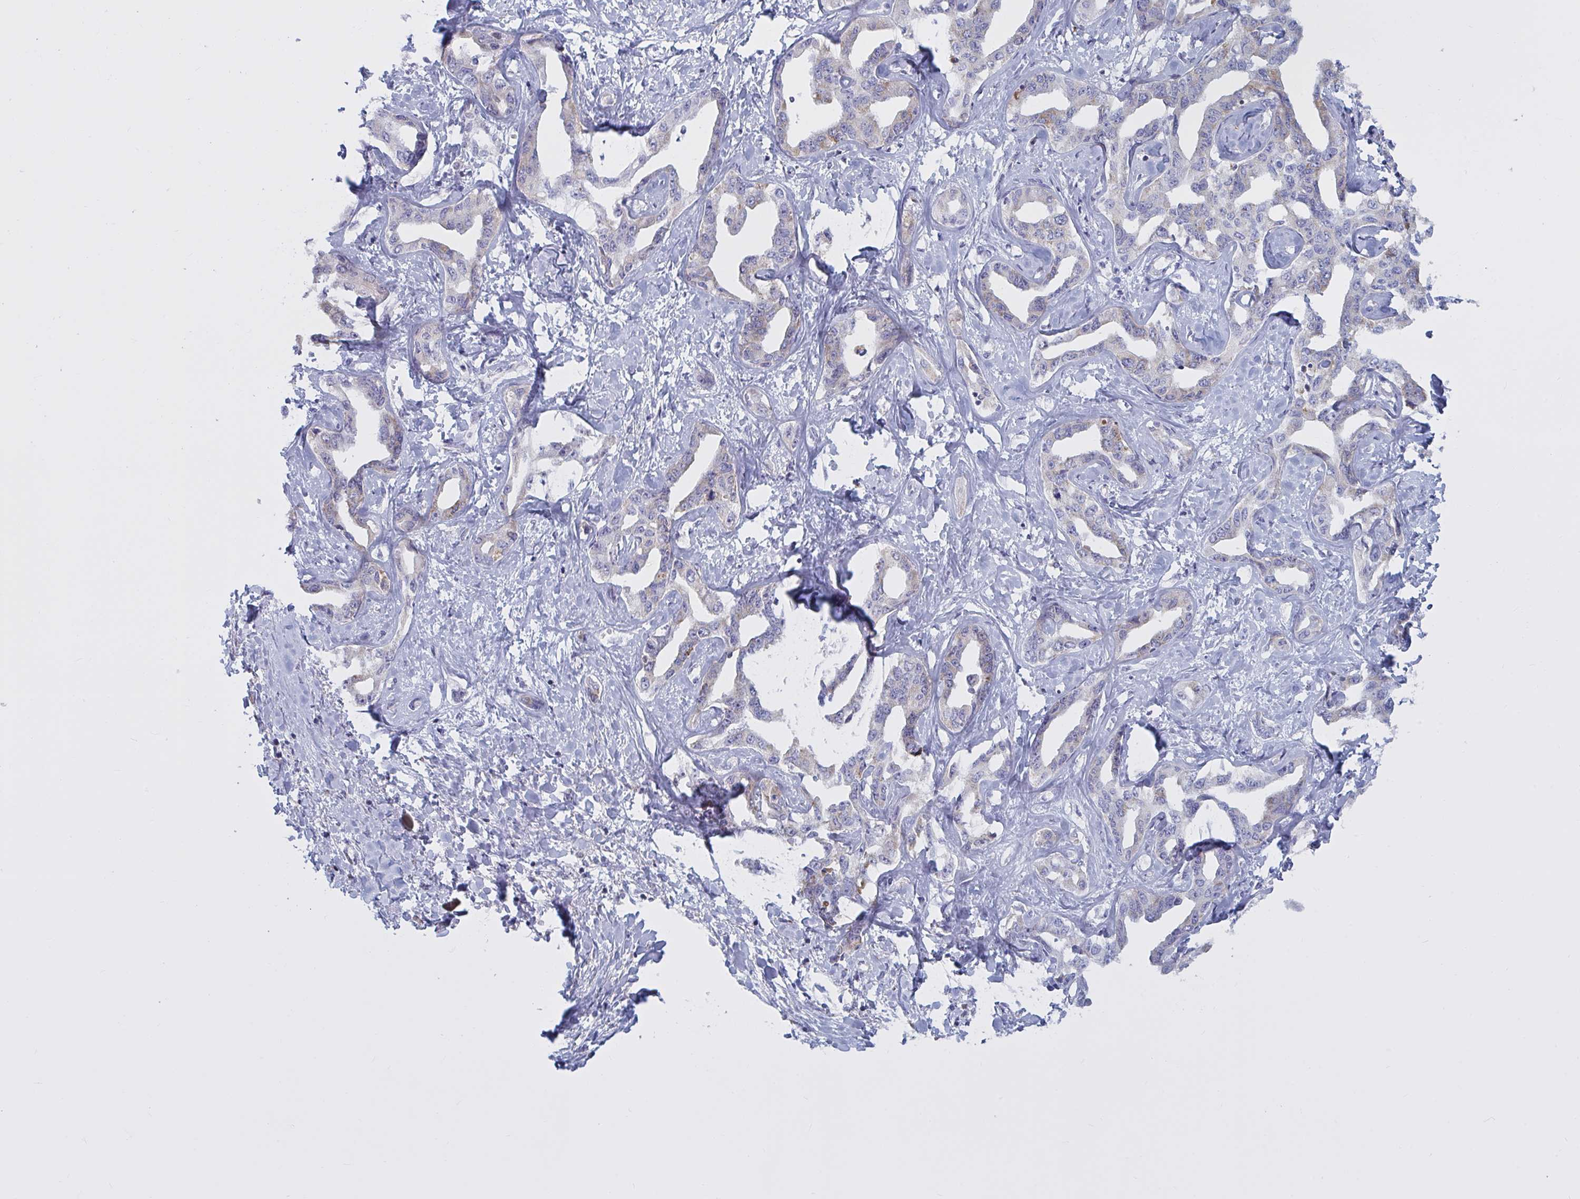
{"staining": {"intensity": "weak", "quantity": "<25%", "location": "cytoplasmic/membranous"}, "tissue": "liver cancer", "cell_type": "Tumor cells", "image_type": "cancer", "snomed": [{"axis": "morphology", "description": "Cholangiocarcinoma"}, {"axis": "topography", "description": "Liver"}], "caption": "DAB immunohistochemical staining of liver cancer demonstrates no significant expression in tumor cells. (Immunohistochemistry, brightfield microscopy, high magnification).", "gene": "ATG9A", "patient": {"sex": "male", "age": 59}}